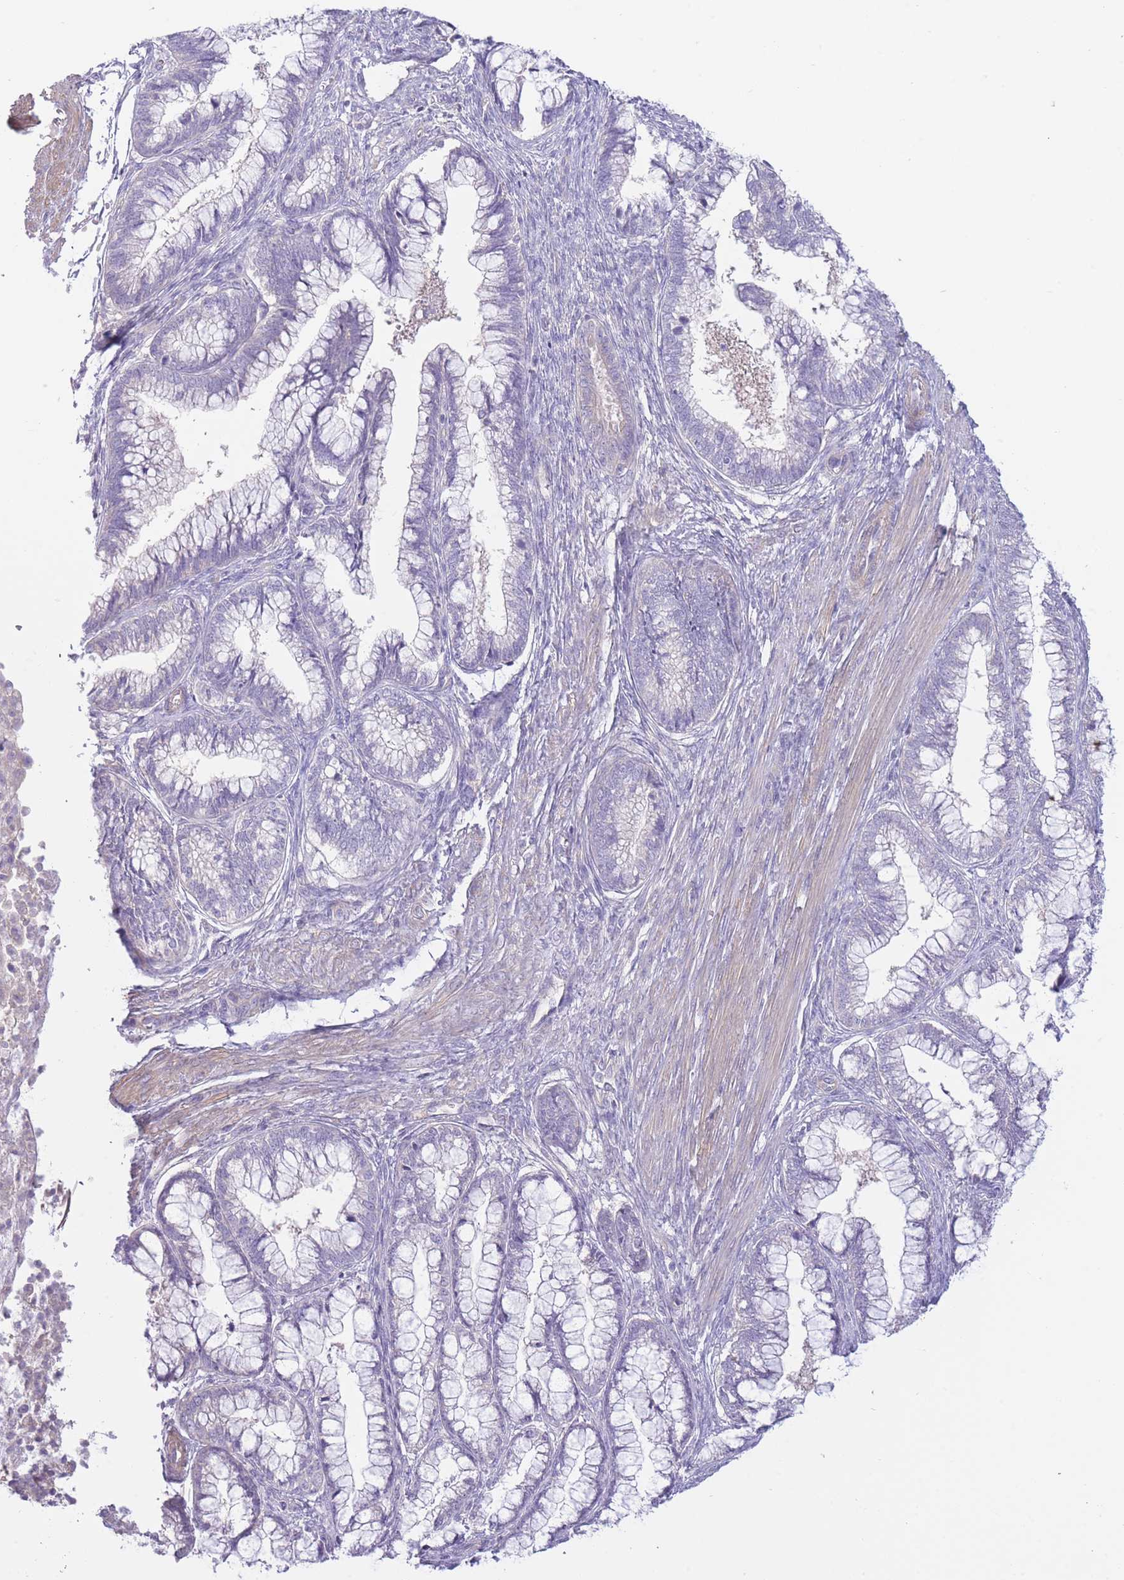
{"staining": {"intensity": "negative", "quantity": "none", "location": "none"}, "tissue": "cervical cancer", "cell_type": "Tumor cells", "image_type": "cancer", "snomed": [{"axis": "morphology", "description": "Adenocarcinoma, NOS"}, {"axis": "topography", "description": "Cervix"}], "caption": "DAB immunohistochemical staining of human cervical cancer (adenocarcinoma) demonstrates no significant expression in tumor cells.", "gene": "PNPLA5", "patient": {"sex": "female", "age": 44}}